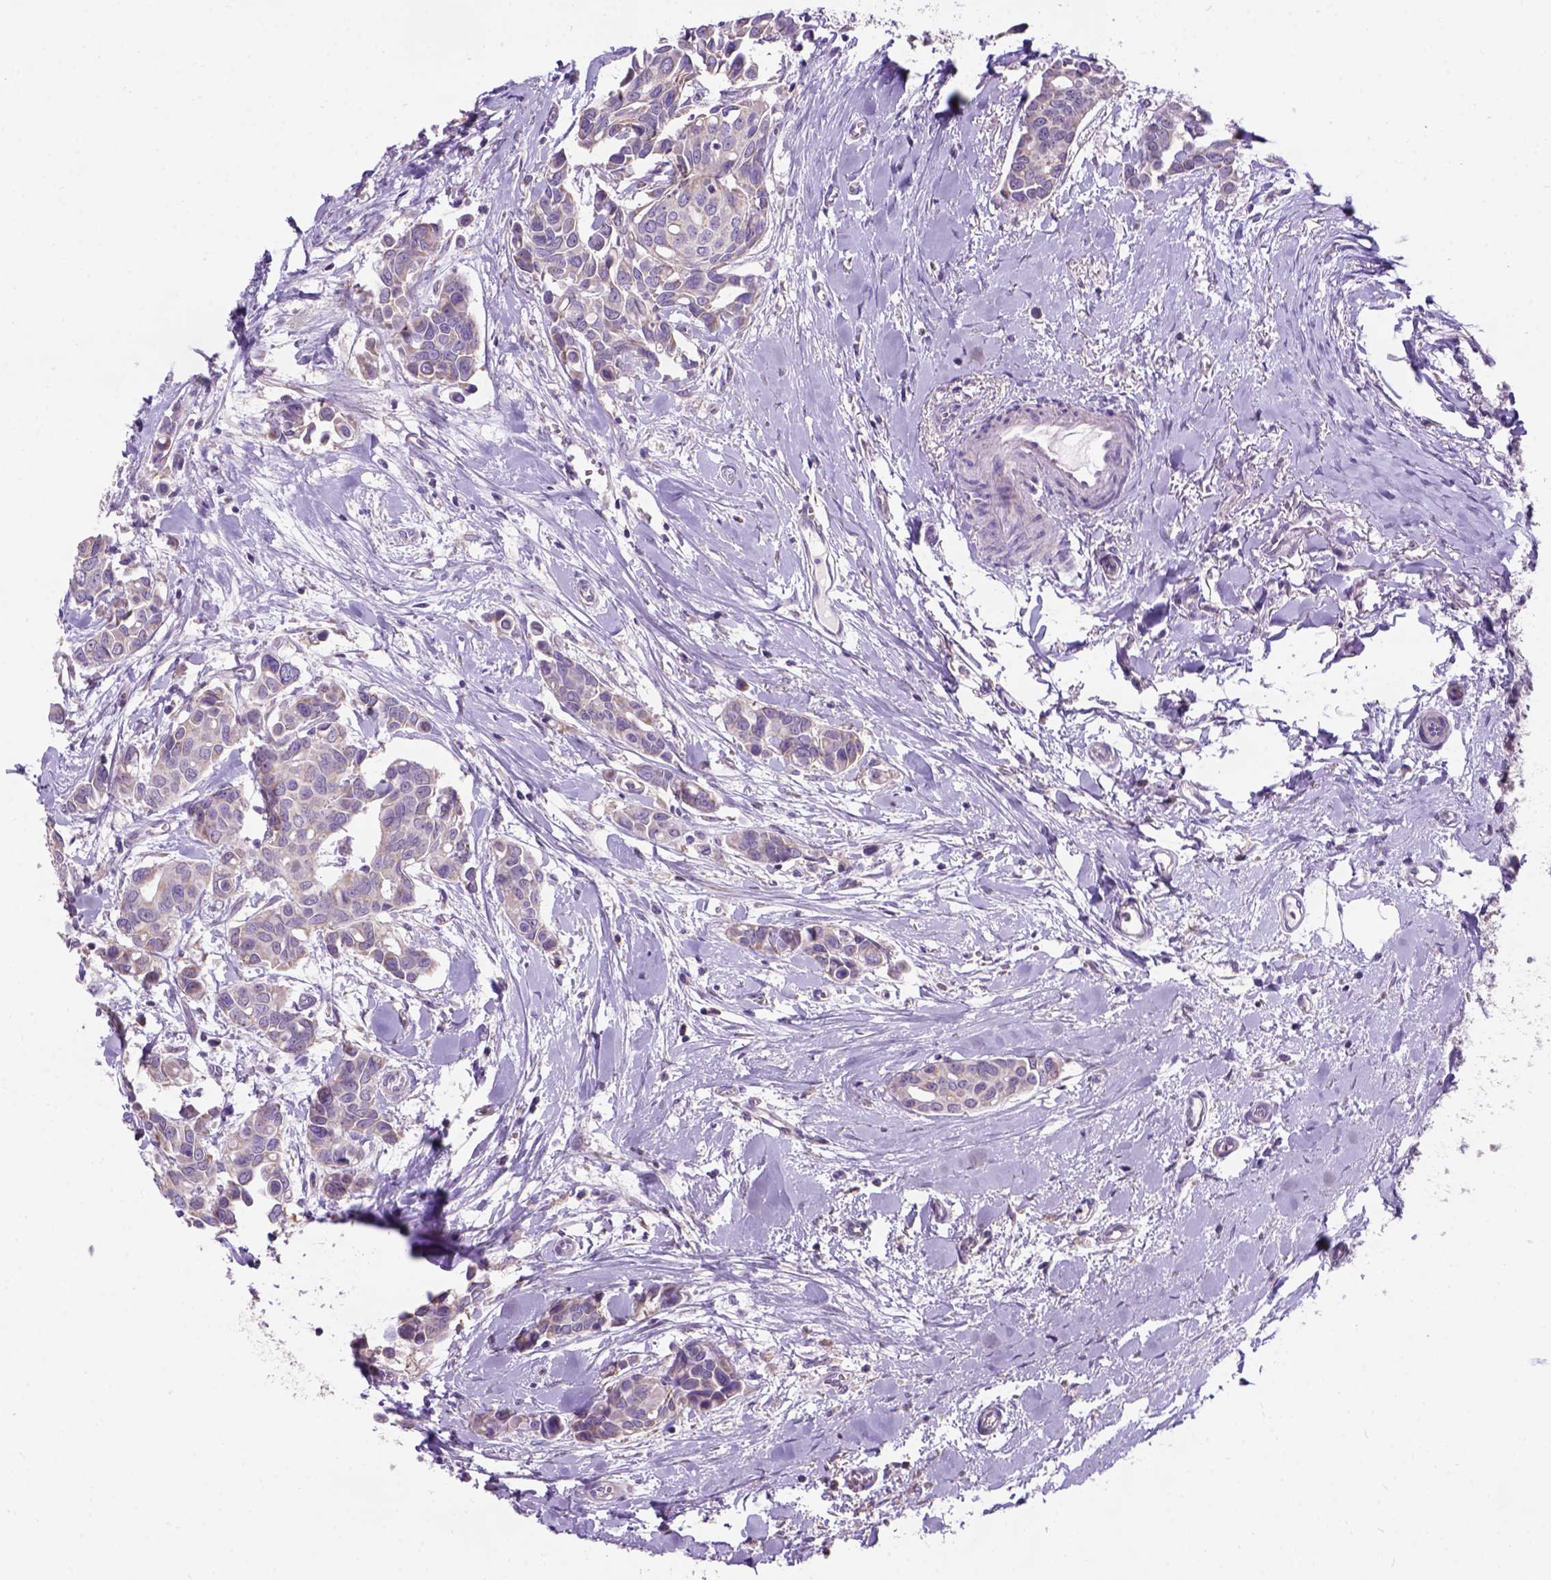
{"staining": {"intensity": "negative", "quantity": "none", "location": "none"}, "tissue": "breast cancer", "cell_type": "Tumor cells", "image_type": "cancer", "snomed": [{"axis": "morphology", "description": "Duct carcinoma"}, {"axis": "topography", "description": "Breast"}], "caption": "Immunohistochemistry of human breast cancer shows no positivity in tumor cells.", "gene": "L2HGDH", "patient": {"sex": "female", "age": 54}}